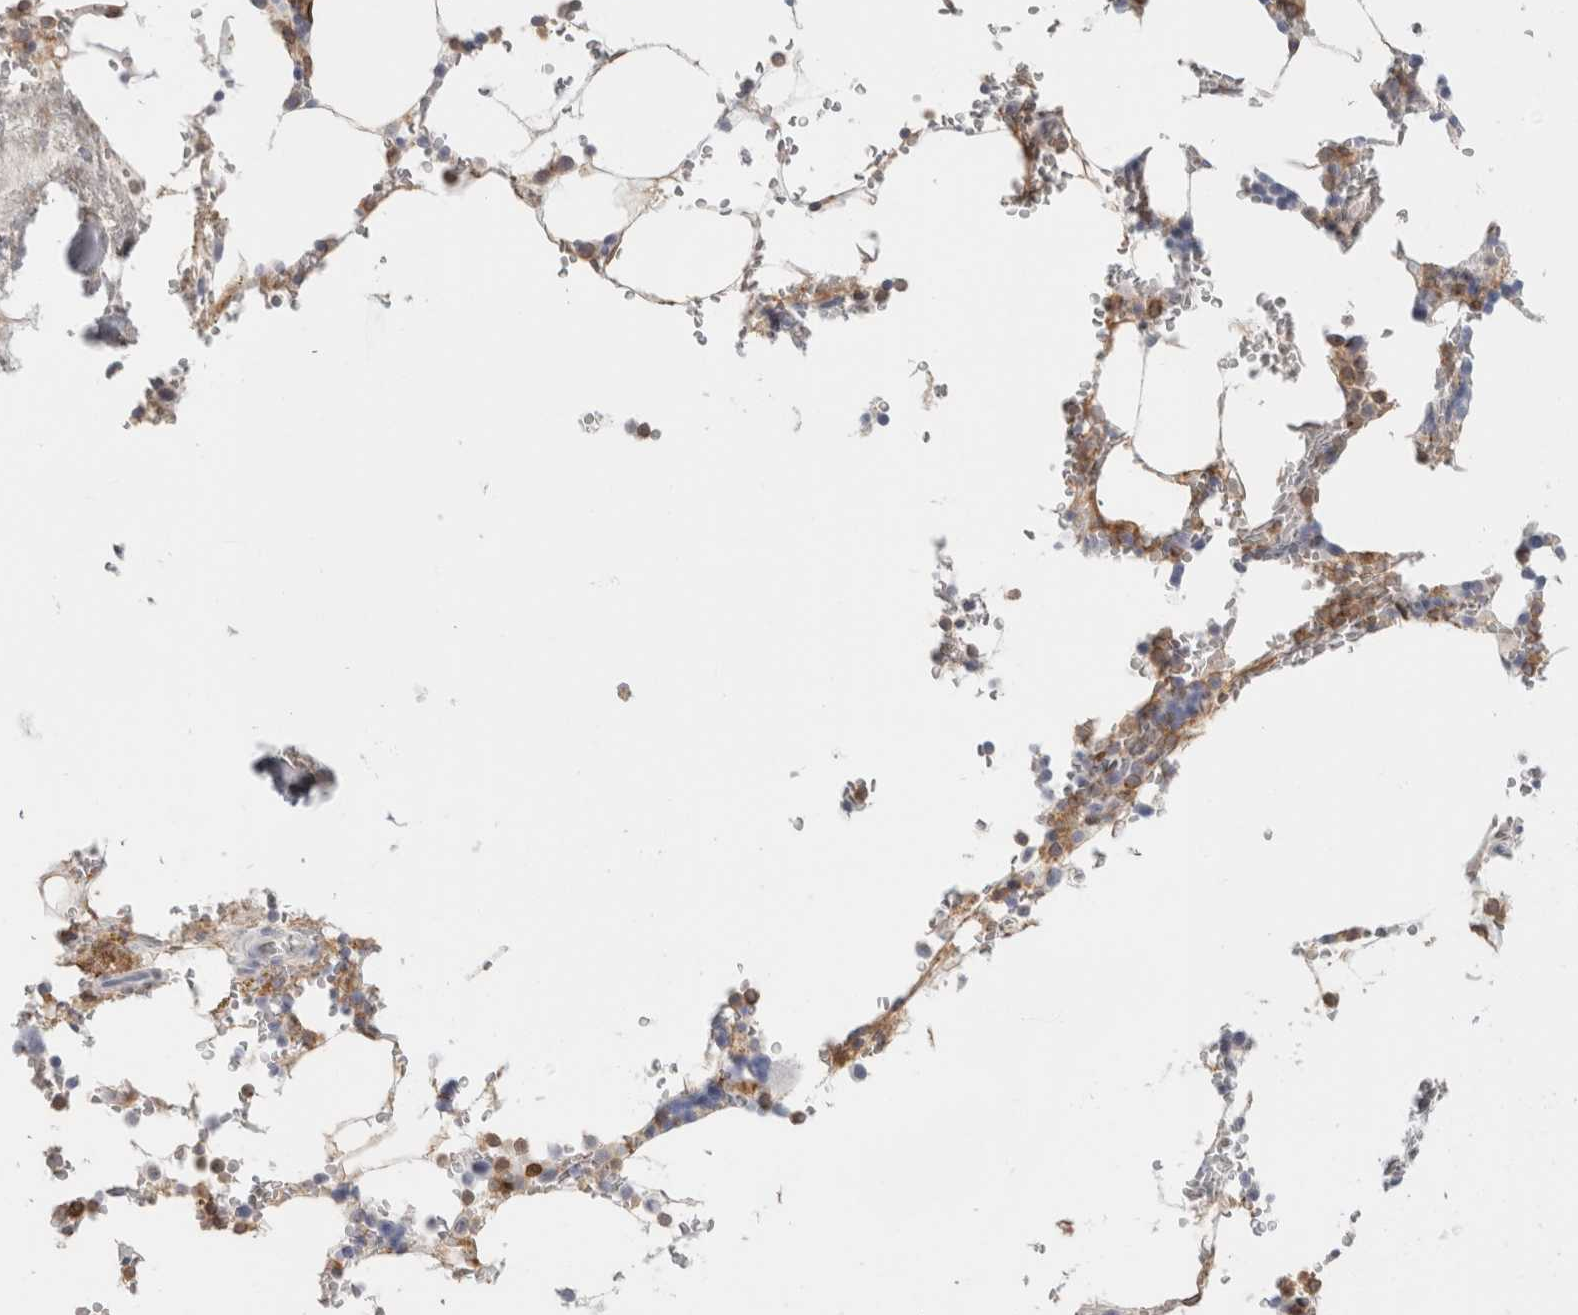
{"staining": {"intensity": "moderate", "quantity": "<25%", "location": "cytoplasmic/membranous"}, "tissue": "bone marrow", "cell_type": "Hematopoietic cells", "image_type": "normal", "snomed": [{"axis": "morphology", "description": "Normal tissue, NOS"}, {"axis": "topography", "description": "Bone marrow"}], "caption": "Immunohistochemical staining of normal bone marrow exhibits low levels of moderate cytoplasmic/membranous expression in approximately <25% of hematopoietic cells.", "gene": "P2RY2", "patient": {"sex": "male", "age": 70}}